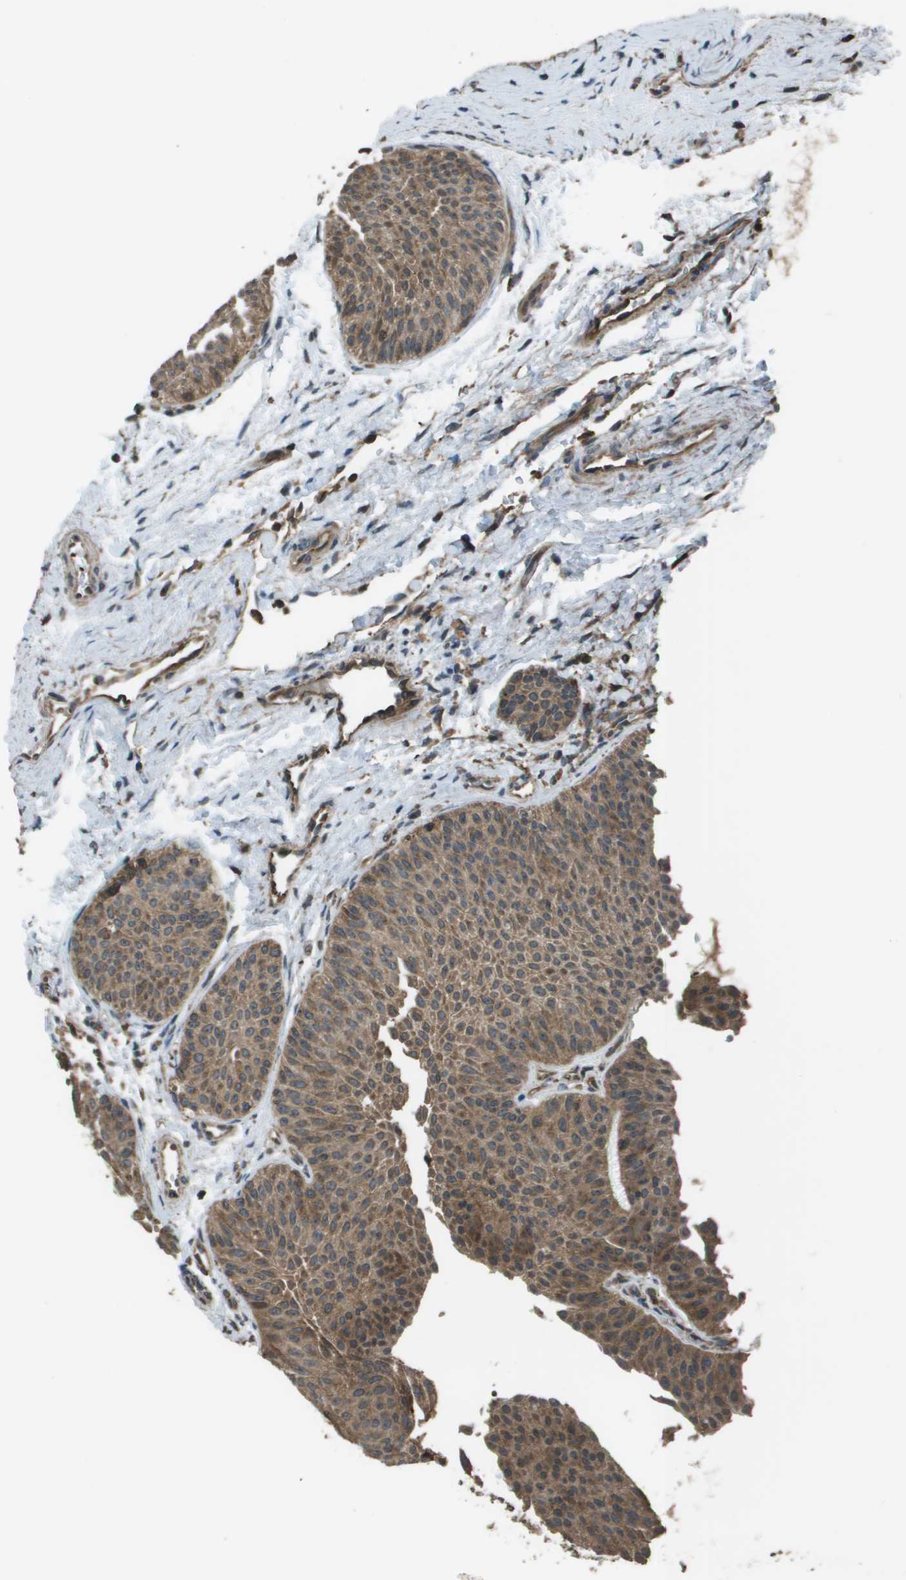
{"staining": {"intensity": "moderate", "quantity": ">75%", "location": "cytoplasmic/membranous"}, "tissue": "urothelial cancer", "cell_type": "Tumor cells", "image_type": "cancer", "snomed": [{"axis": "morphology", "description": "Urothelial carcinoma, Low grade"}, {"axis": "topography", "description": "Urinary bladder"}], "caption": "Low-grade urothelial carcinoma was stained to show a protein in brown. There is medium levels of moderate cytoplasmic/membranous expression in about >75% of tumor cells.", "gene": "PLPBP", "patient": {"sex": "female", "age": 60}}